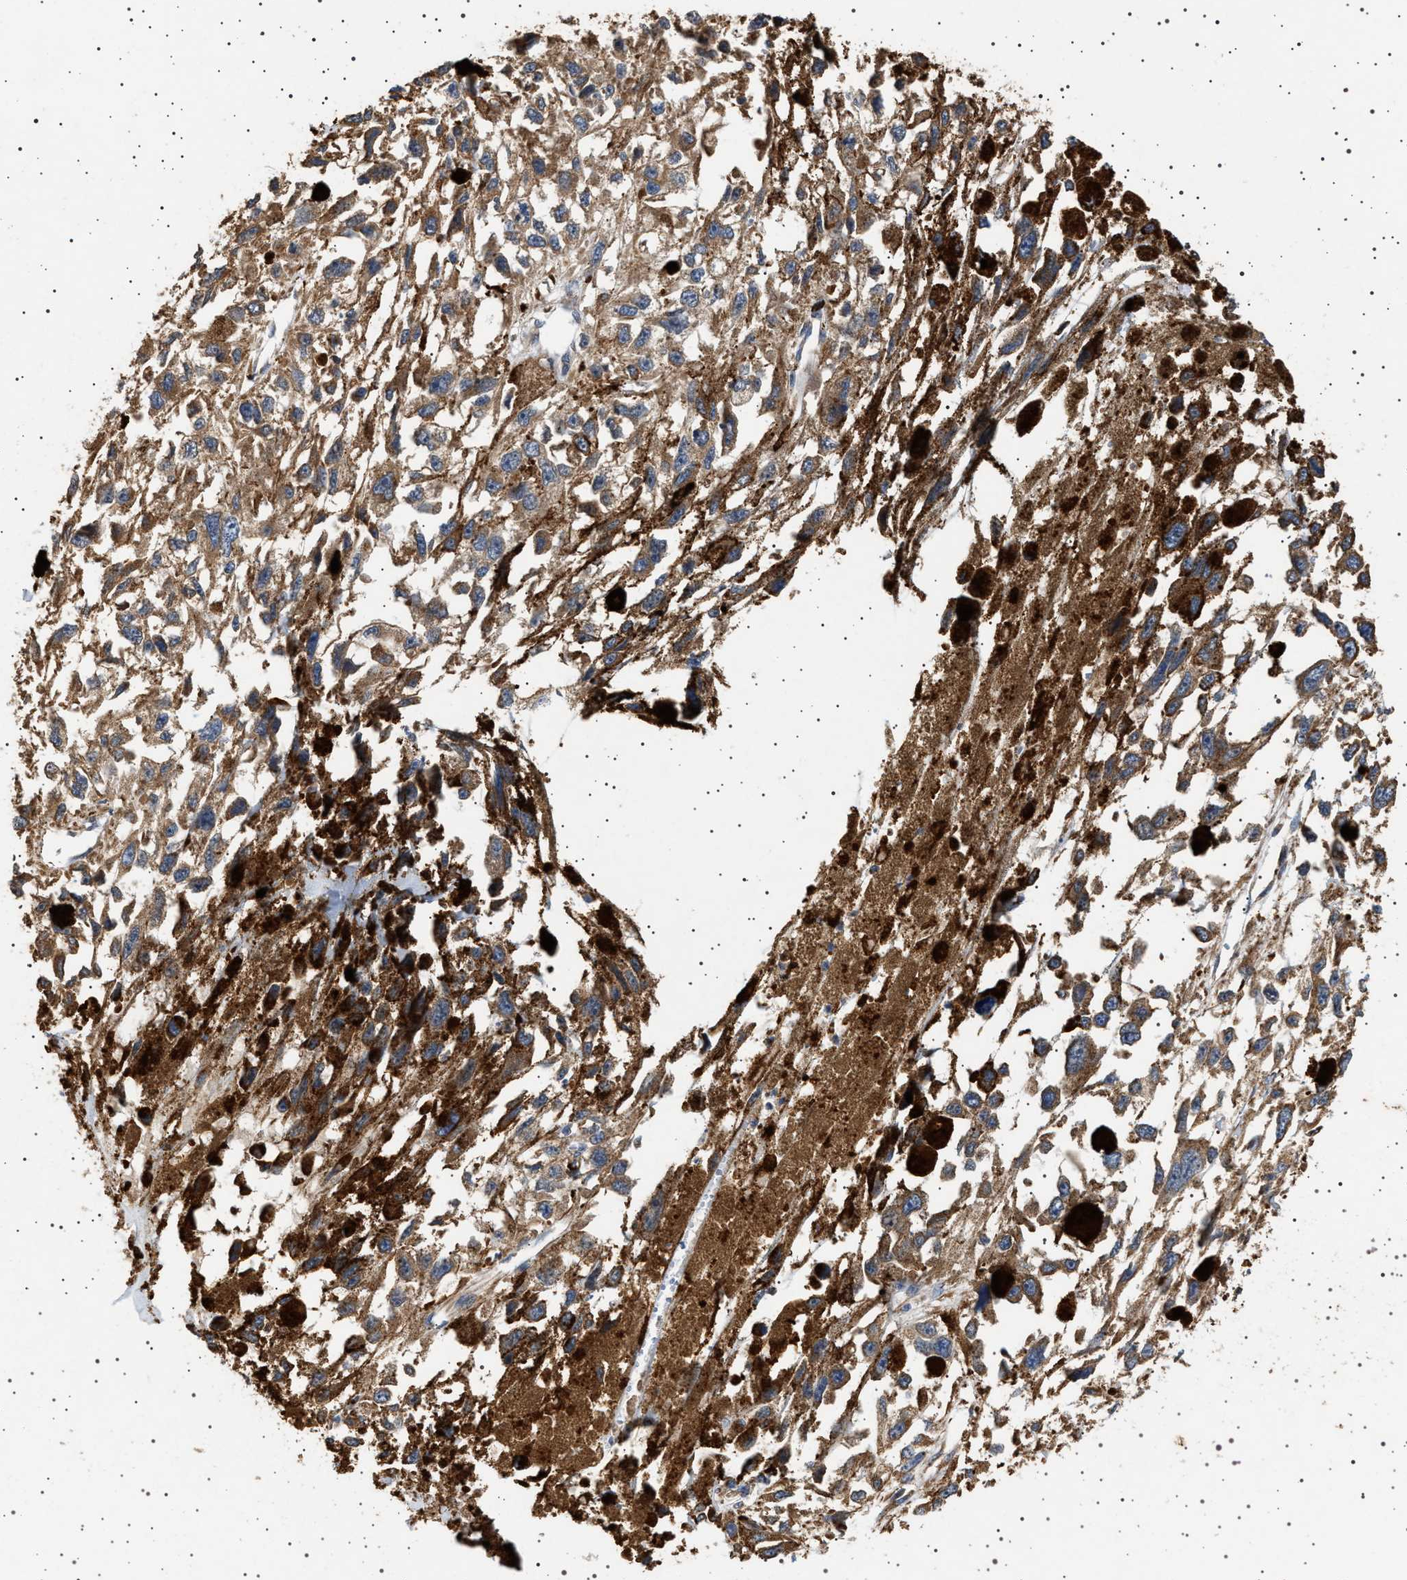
{"staining": {"intensity": "moderate", "quantity": ">75%", "location": "cytoplasmic/membranous"}, "tissue": "melanoma", "cell_type": "Tumor cells", "image_type": "cancer", "snomed": [{"axis": "morphology", "description": "Malignant melanoma, Metastatic site"}, {"axis": "topography", "description": "Lymph node"}], "caption": "IHC of human melanoma shows medium levels of moderate cytoplasmic/membranous positivity in approximately >75% of tumor cells. (DAB (3,3'-diaminobenzidine) = brown stain, brightfield microscopy at high magnification).", "gene": "TRUB2", "patient": {"sex": "male", "age": 59}}